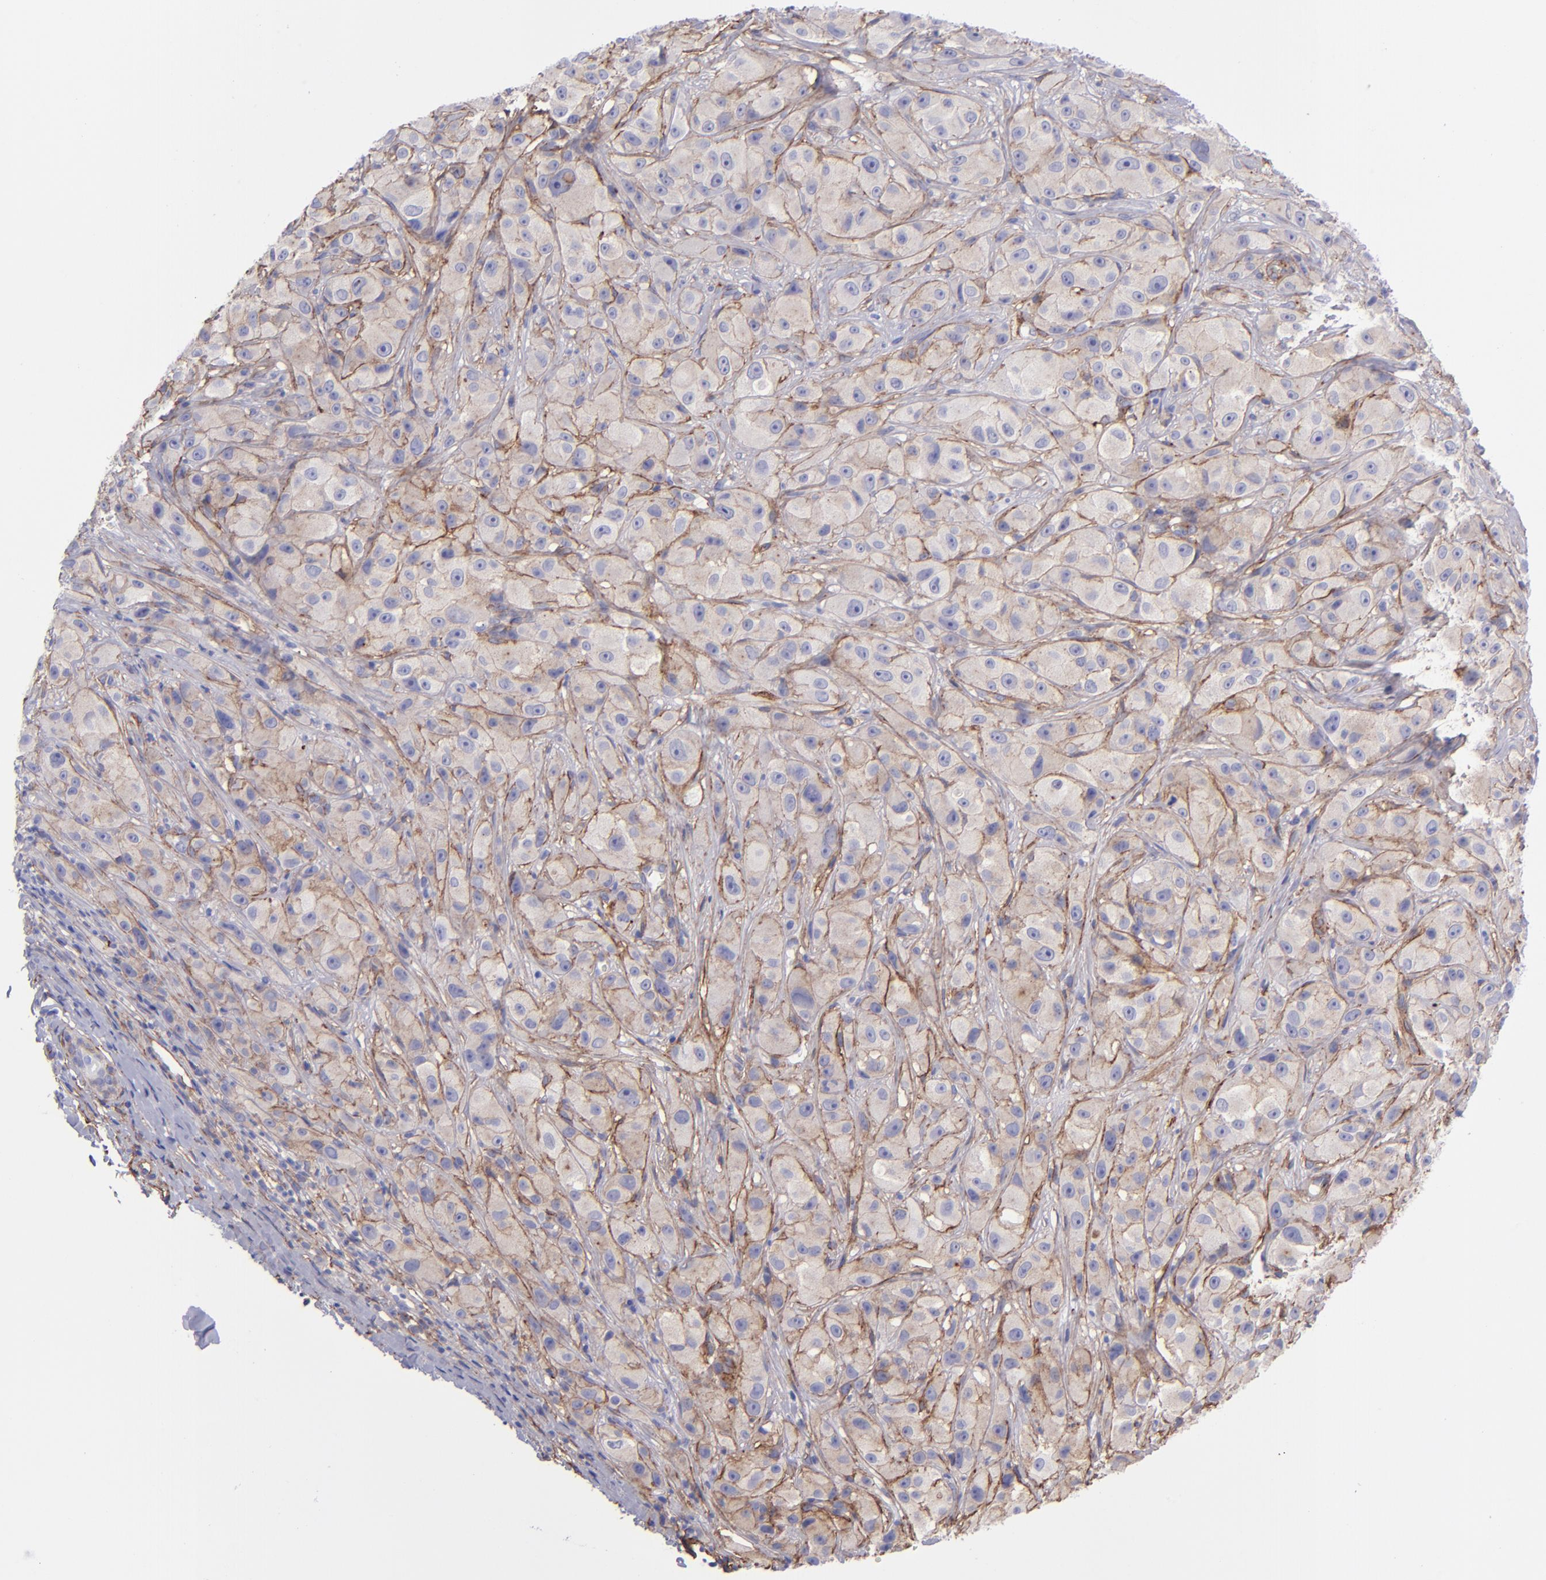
{"staining": {"intensity": "weak", "quantity": "25%-75%", "location": "cytoplasmic/membranous"}, "tissue": "melanoma", "cell_type": "Tumor cells", "image_type": "cancer", "snomed": [{"axis": "morphology", "description": "Malignant melanoma, NOS"}, {"axis": "topography", "description": "Skin"}], "caption": "Approximately 25%-75% of tumor cells in human melanoma demonstrate weak cytoplasmic/membranous protein staining as visualized by brown immunohistochemical staining.", "gene": "ITGAV", "patient": {"sex": "male", "age": 56}}